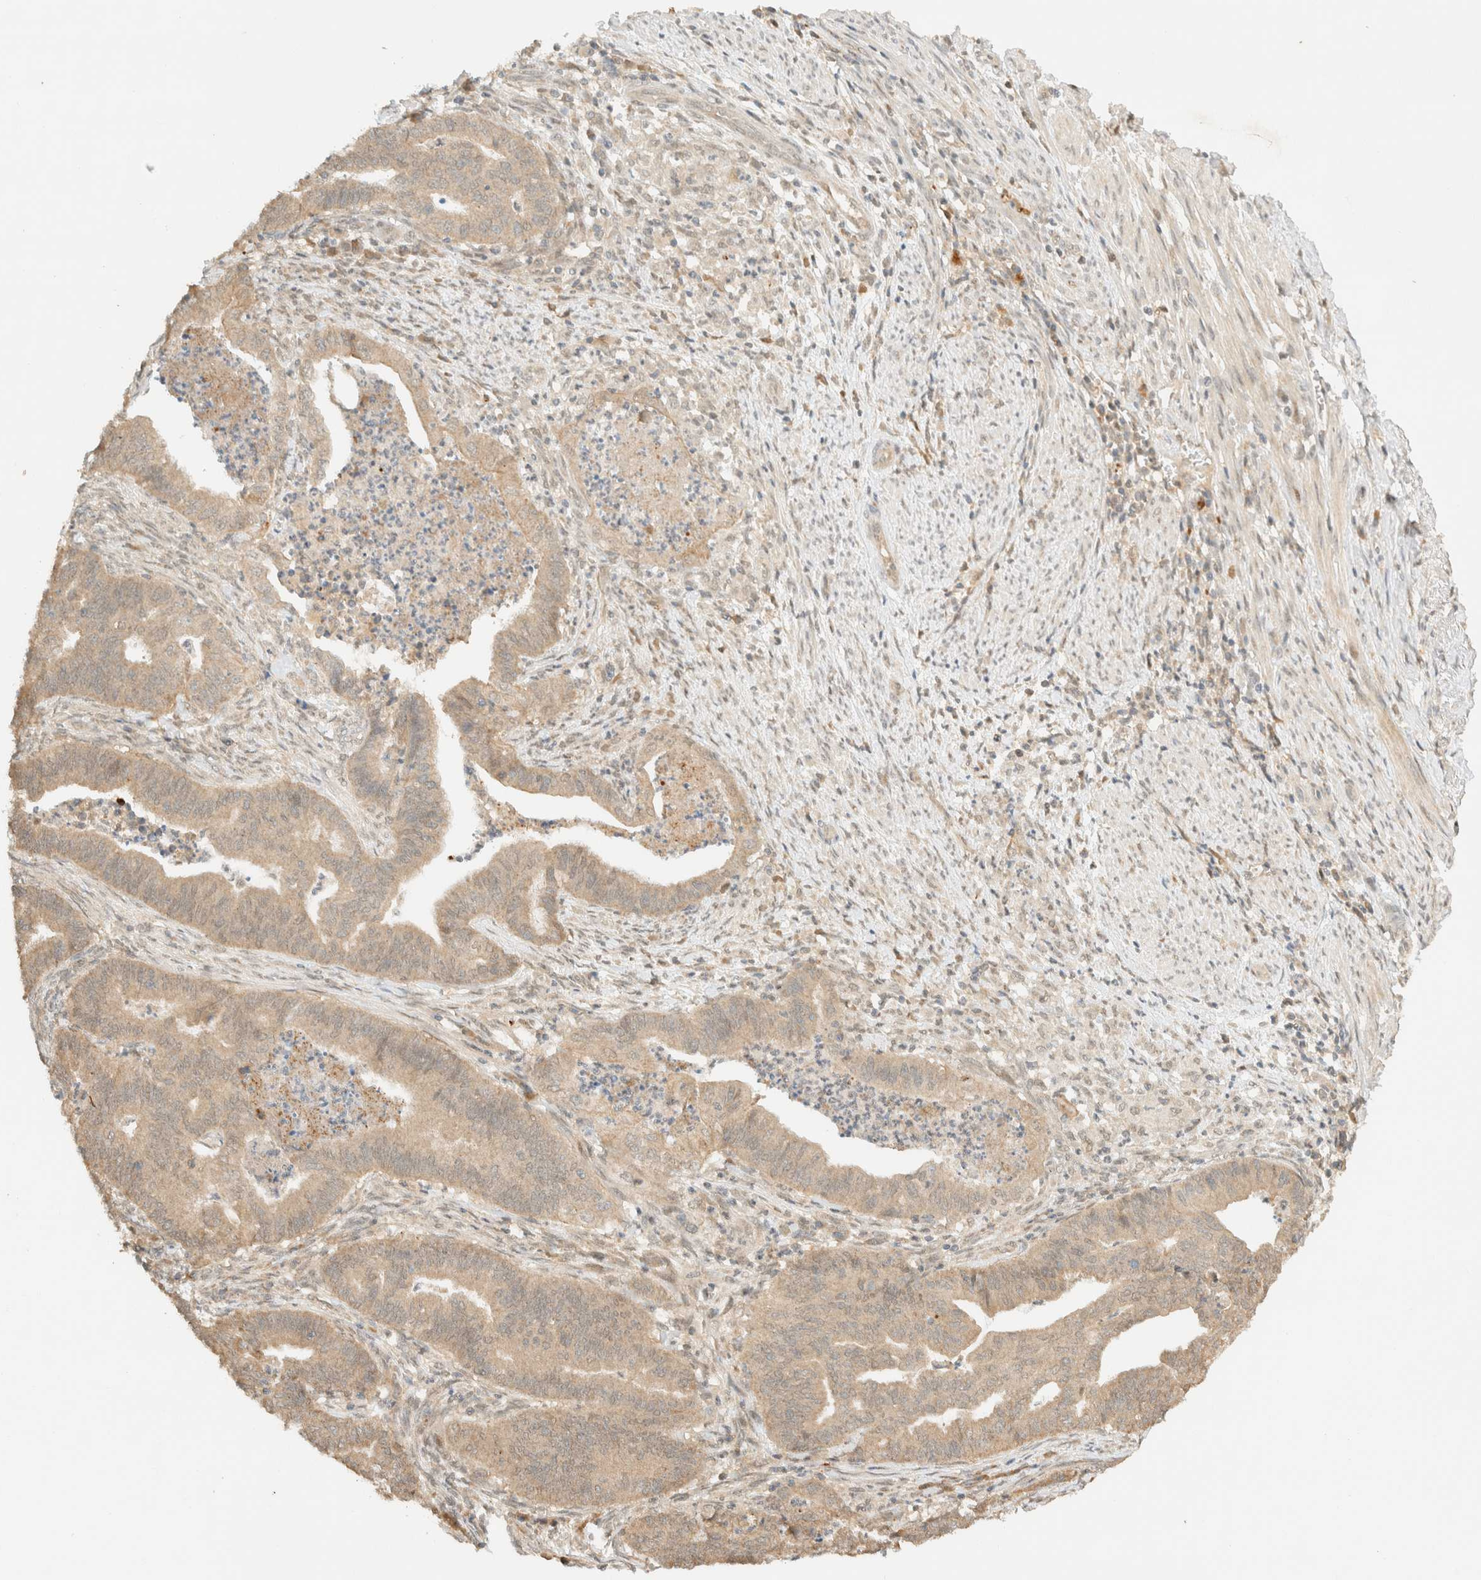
{"staining": {"intensity": "weak", "quantity": ">75%", "location": "cytoplasmic/membranous"}, "tissue": "endometrial cancer", "cell_type": "Tumor cells", "image_type": "cancer", "snomed": [{"axis": "morphology", "description": "Polyp, NOS"}, {"axis": "morphology", "description": "Adenocarcinoma, NOS"}, {"axis": "morphology", "description": "Adenoma, NOS"}, {"axis": "topography", "description": "Endometrium"}], "caption": "Adenoma (endometrial) was stained to show a protein in brown. There is low levels of weak cytoplasmic/membranous expression in approximately >75% of tumor cells.", "gene": "ZBTB34", "patient": {"sex": "female", "age": 79}}